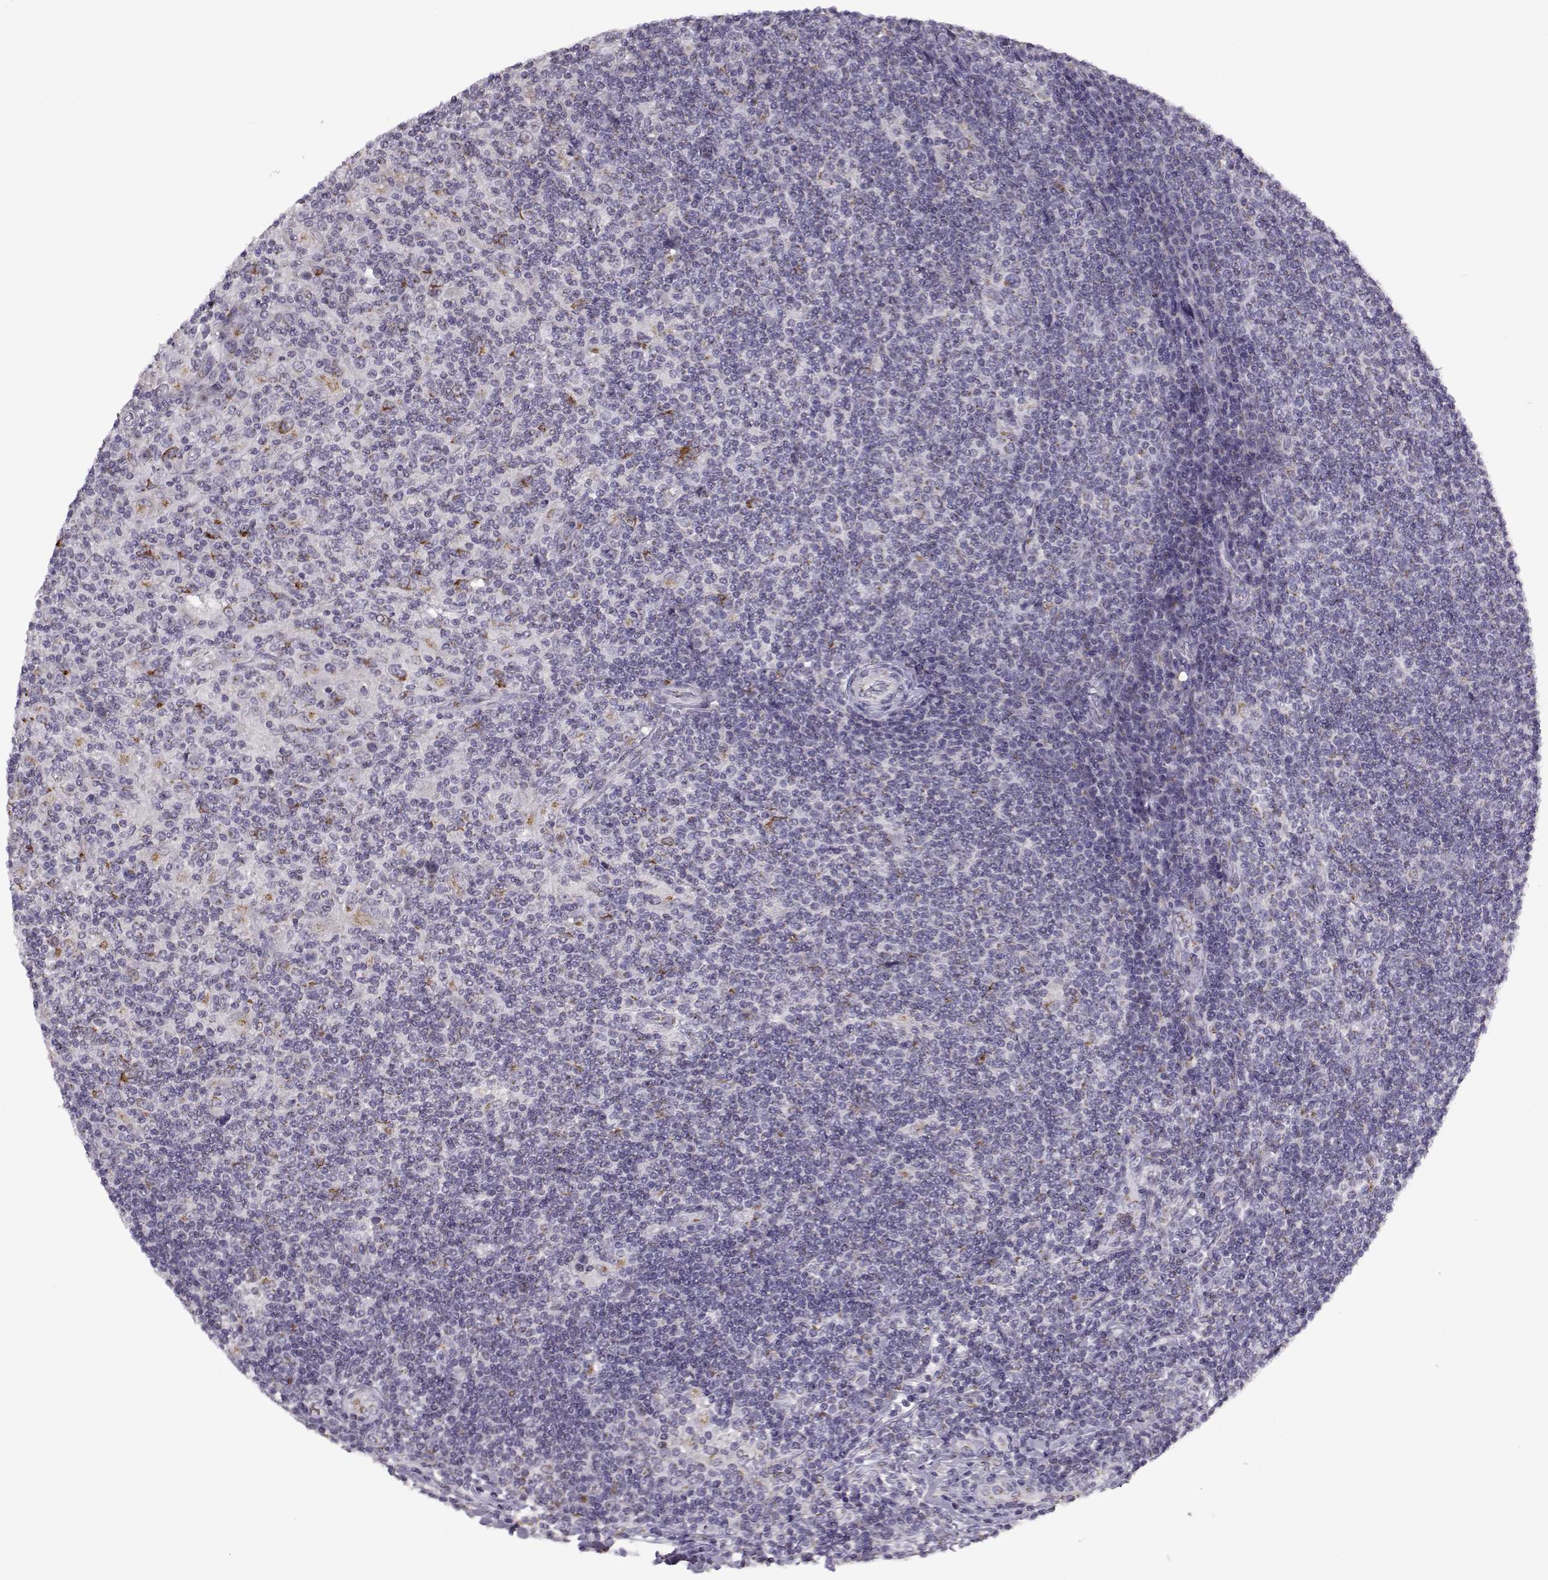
{"staining": {"intensity": "weak", "quantity": ">75%", "location": "cytoplasmic/membranous"}, "tissue": "lymphoma", "cell_type": "Tumor cells", "image_type": "cancer", "snomed": [{"axis": "morphology", "description": "Hodgkin's disease, NOS"}, {"axis": "topography", "description": "Lymph node"}], "caption": "The immunohistochemical stain labels weak cytoplasmic/membranous expression in tumor cells of Hodgkin's disease tissue.", "gene": "SLC4A5", "patient": {"sex": "male", "age": 40}}